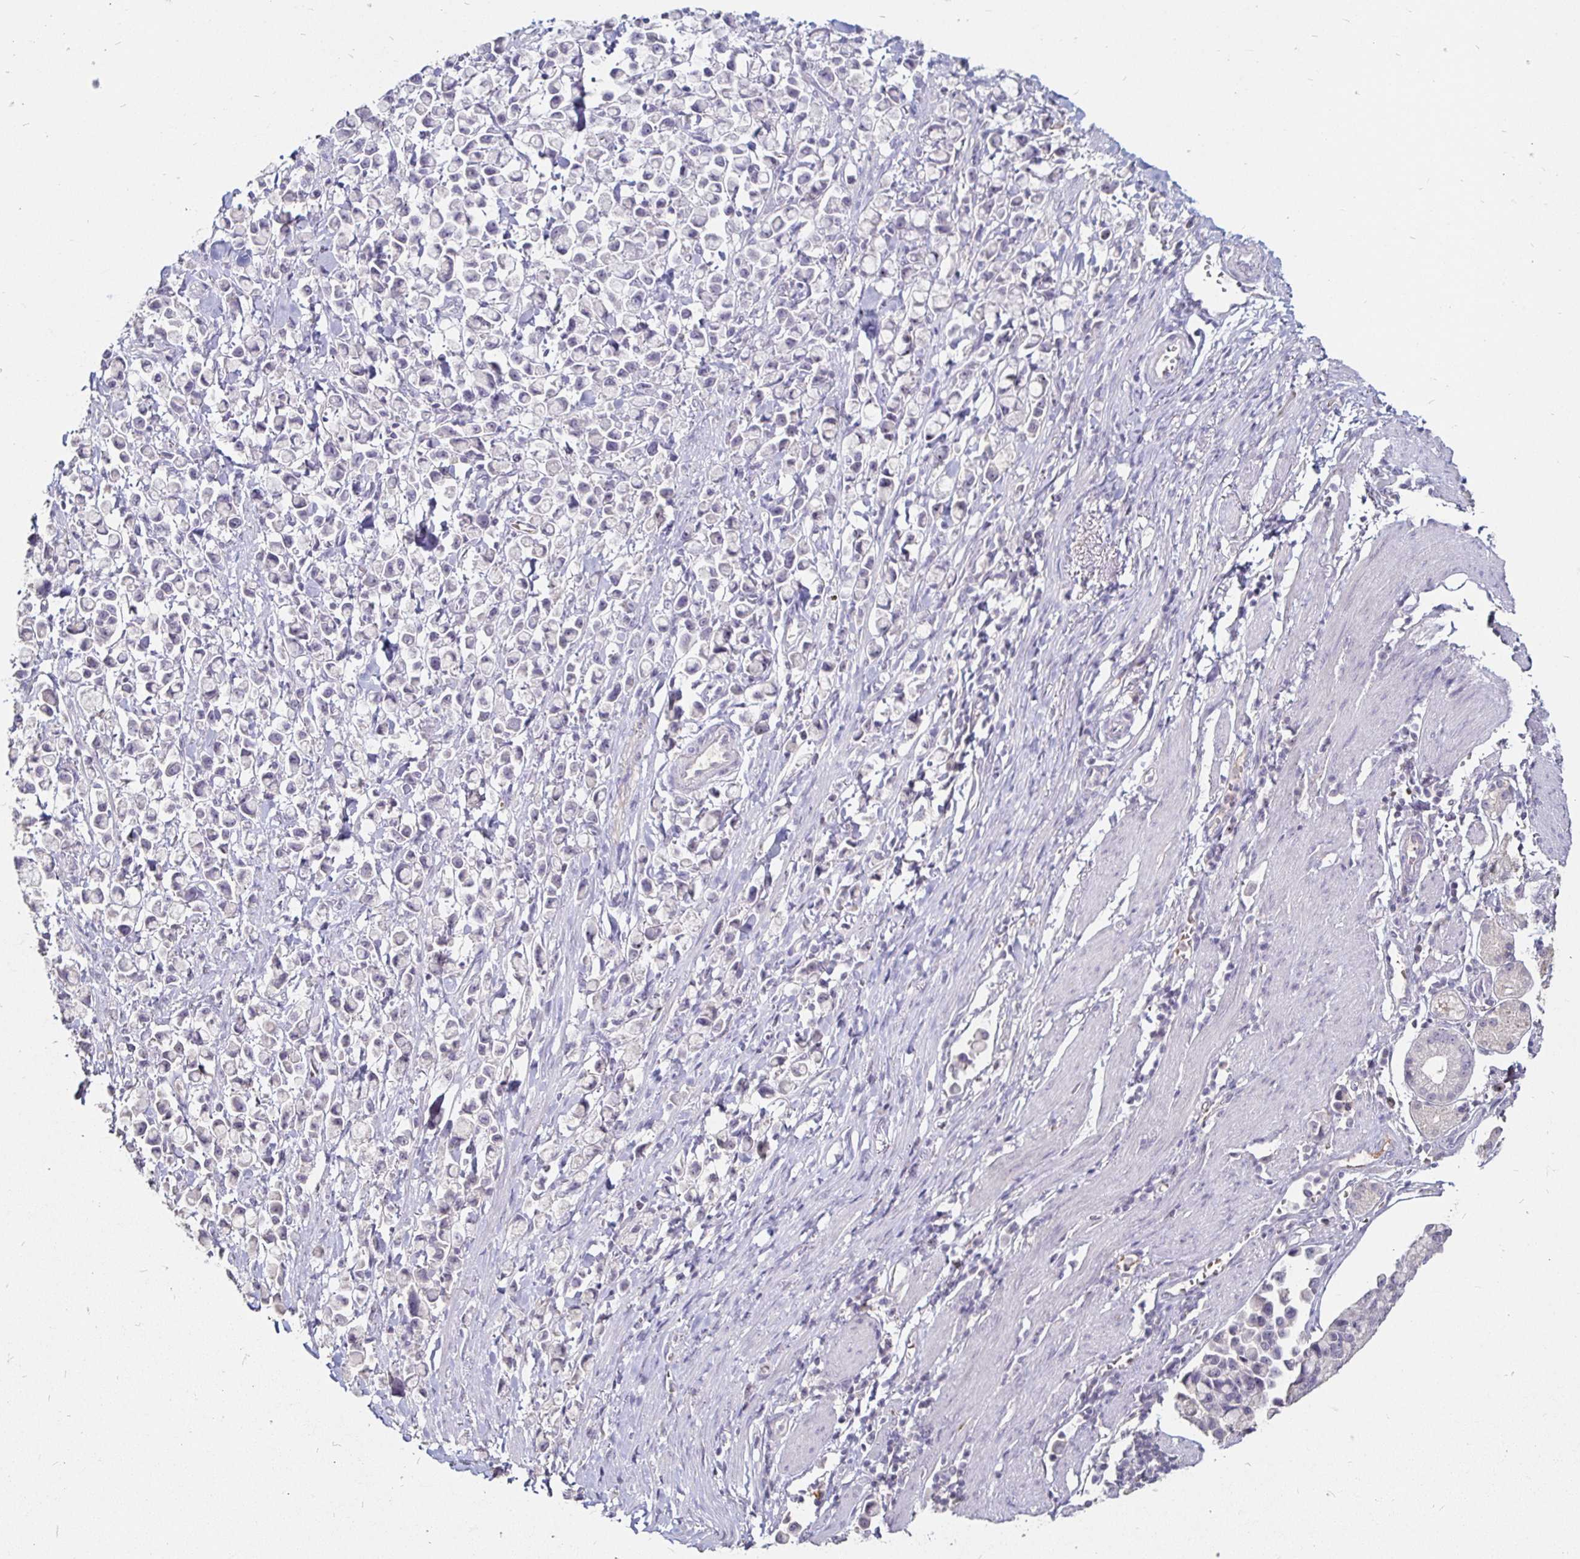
{"staining": {"intensity": "negative", "quantity": "none", "location": "none"}, "tissue": "stomach cancer", "cell_type": "Tumor cells", "image_type": "cancer", "snomed": [{"axis": "morphology", "description": "Adenocarcinoma, NOS"}, {"axis": "topography", "description": "Stomach"}], "caption": "Photomicrograph shows no protein positivity in tumor cells of stomach adenocarcinoma tissue. (DAB IHC with hematoxylin counter stain).", "gene": "FAIM2", "patient": {"sex": "female", "age": 81}}